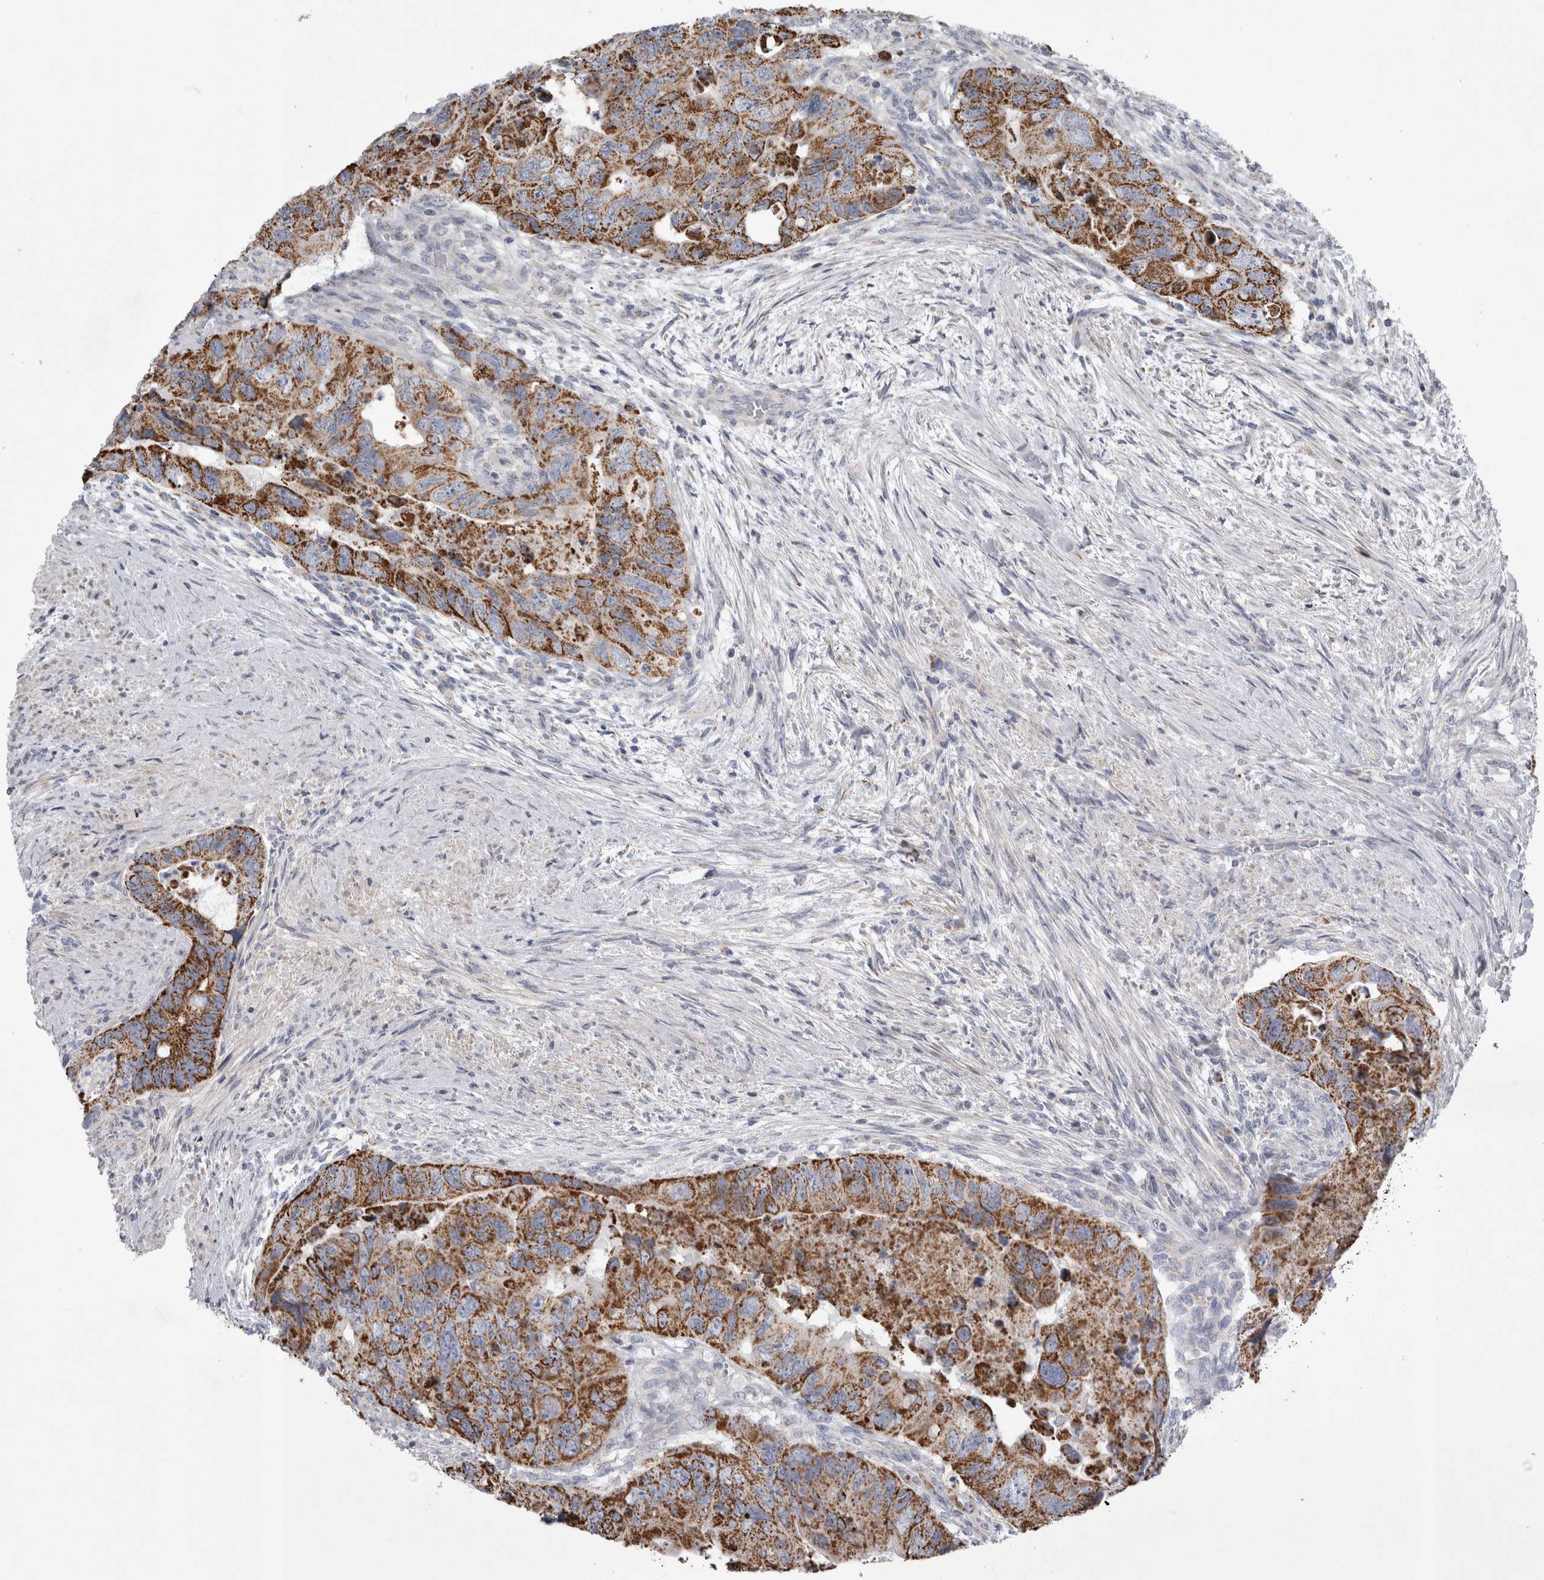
{"staining": {"intensity": "strong", "quantity": ">75%", "location": "cytoplasmic/membranous"}, "tissue": "colorectal cancer", "cell_type": "Tumor cells", "image_type": "cancer", "snomed": [{"axis": "morphology", "description": "Adenocarcinoma, NOS"}, {"axis": "topography", "description": "Rectum"}], "caption": "This is a photomicrograph of immunohistochemistry (IHC) staining of colorectal cancer (adenocarcinoma), which shows strong staining in the cytoplasmic/membranous of tumor cells.", "gene": "HDHD3", "patient": {"sex": "male", "age": 63}}